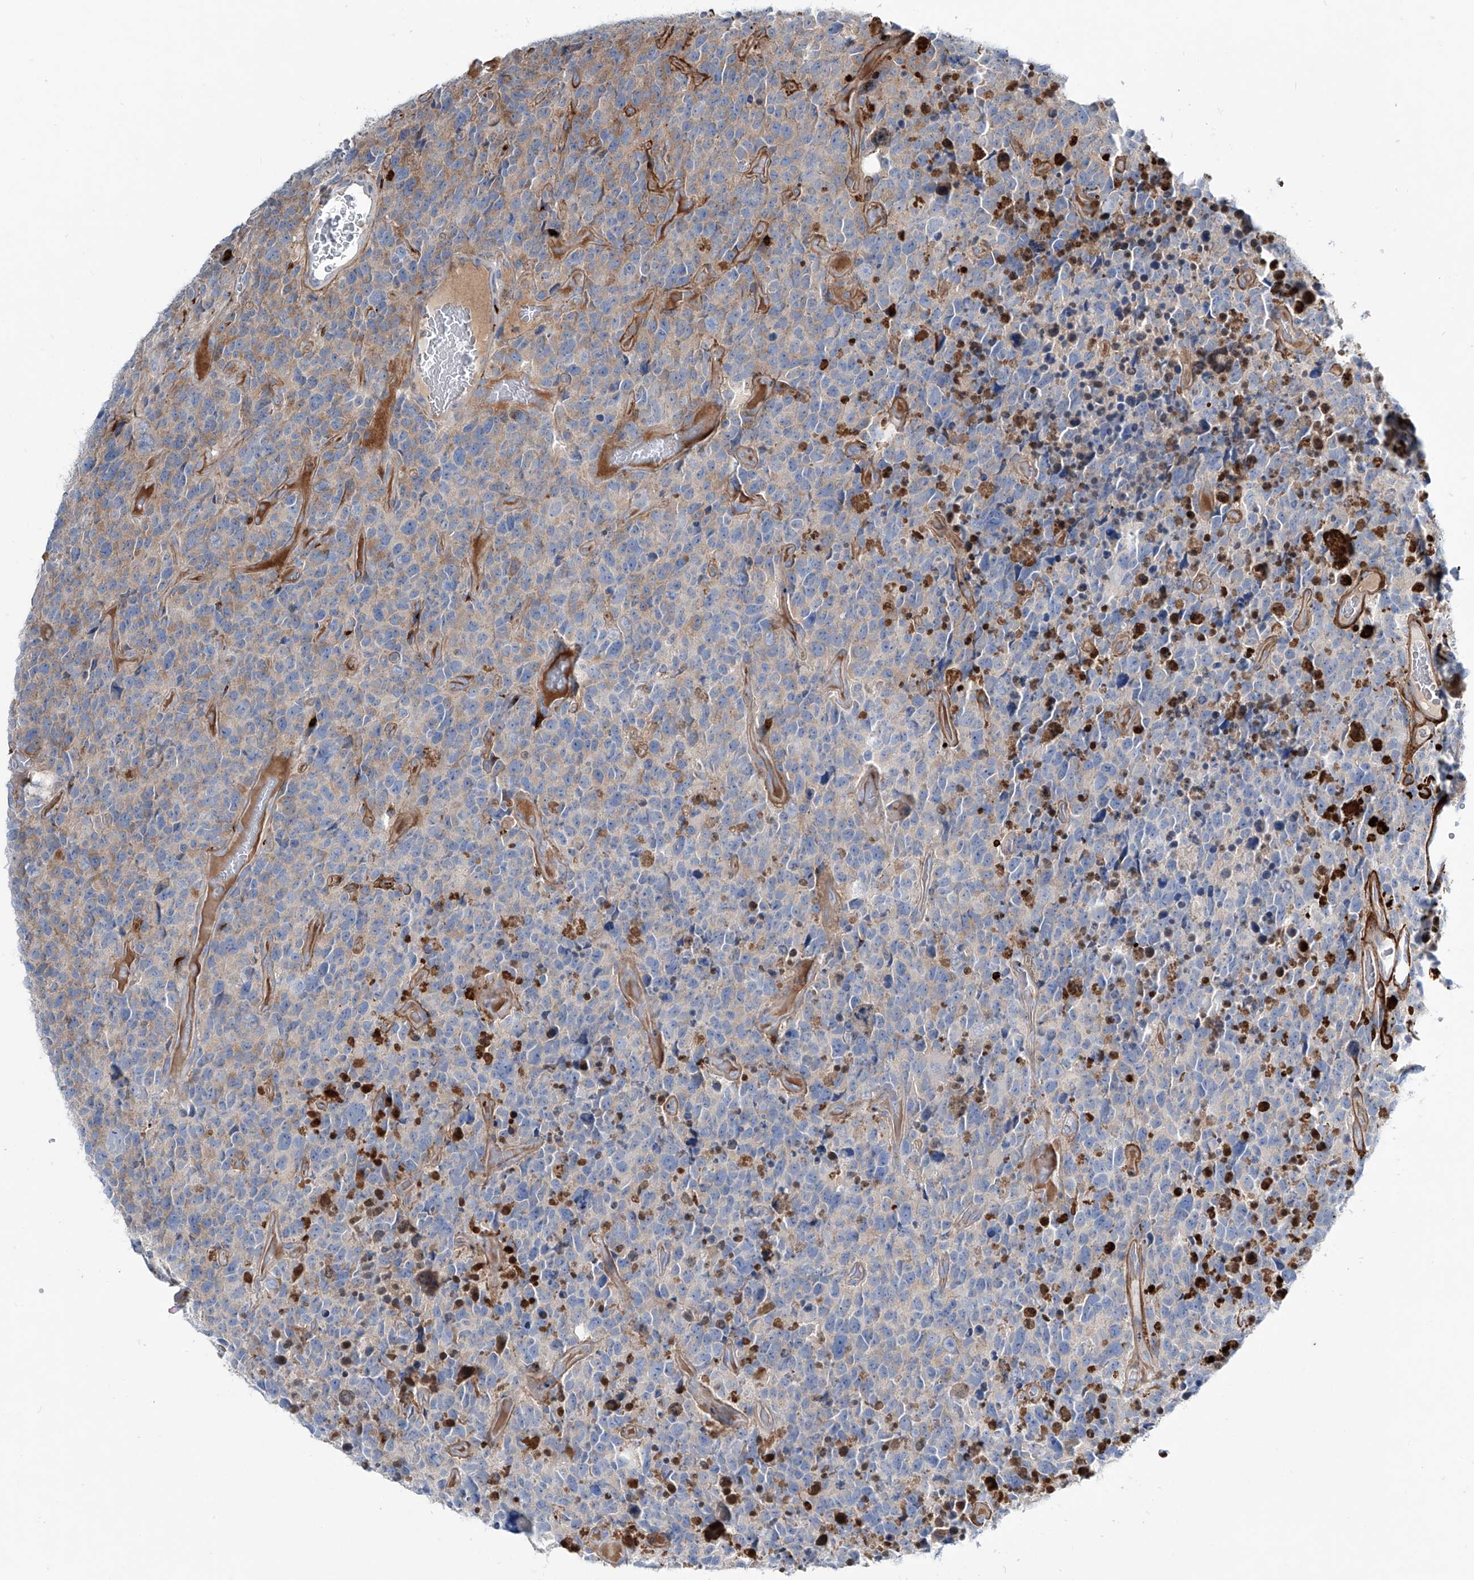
{"staining": {"intensity": "weak", "quantity": "<25%", "location": "cytoplasmic/membranous"}, "tissue": "glioma", "cell_type": "Tumor cells", "image_type": "cancer", "snomed": [{"axis": "morphology", "description": "Glioma, malignant, High grade"}, {"axis": "topography", "description": "Brain"}], "caption": "The image displays no significant staining in tumor cells of glioma. (Brightfield microscopy of DAB IHC at high magnification).", "gene": "CDH5", "patient": {"sex": "male", "age": 69}}